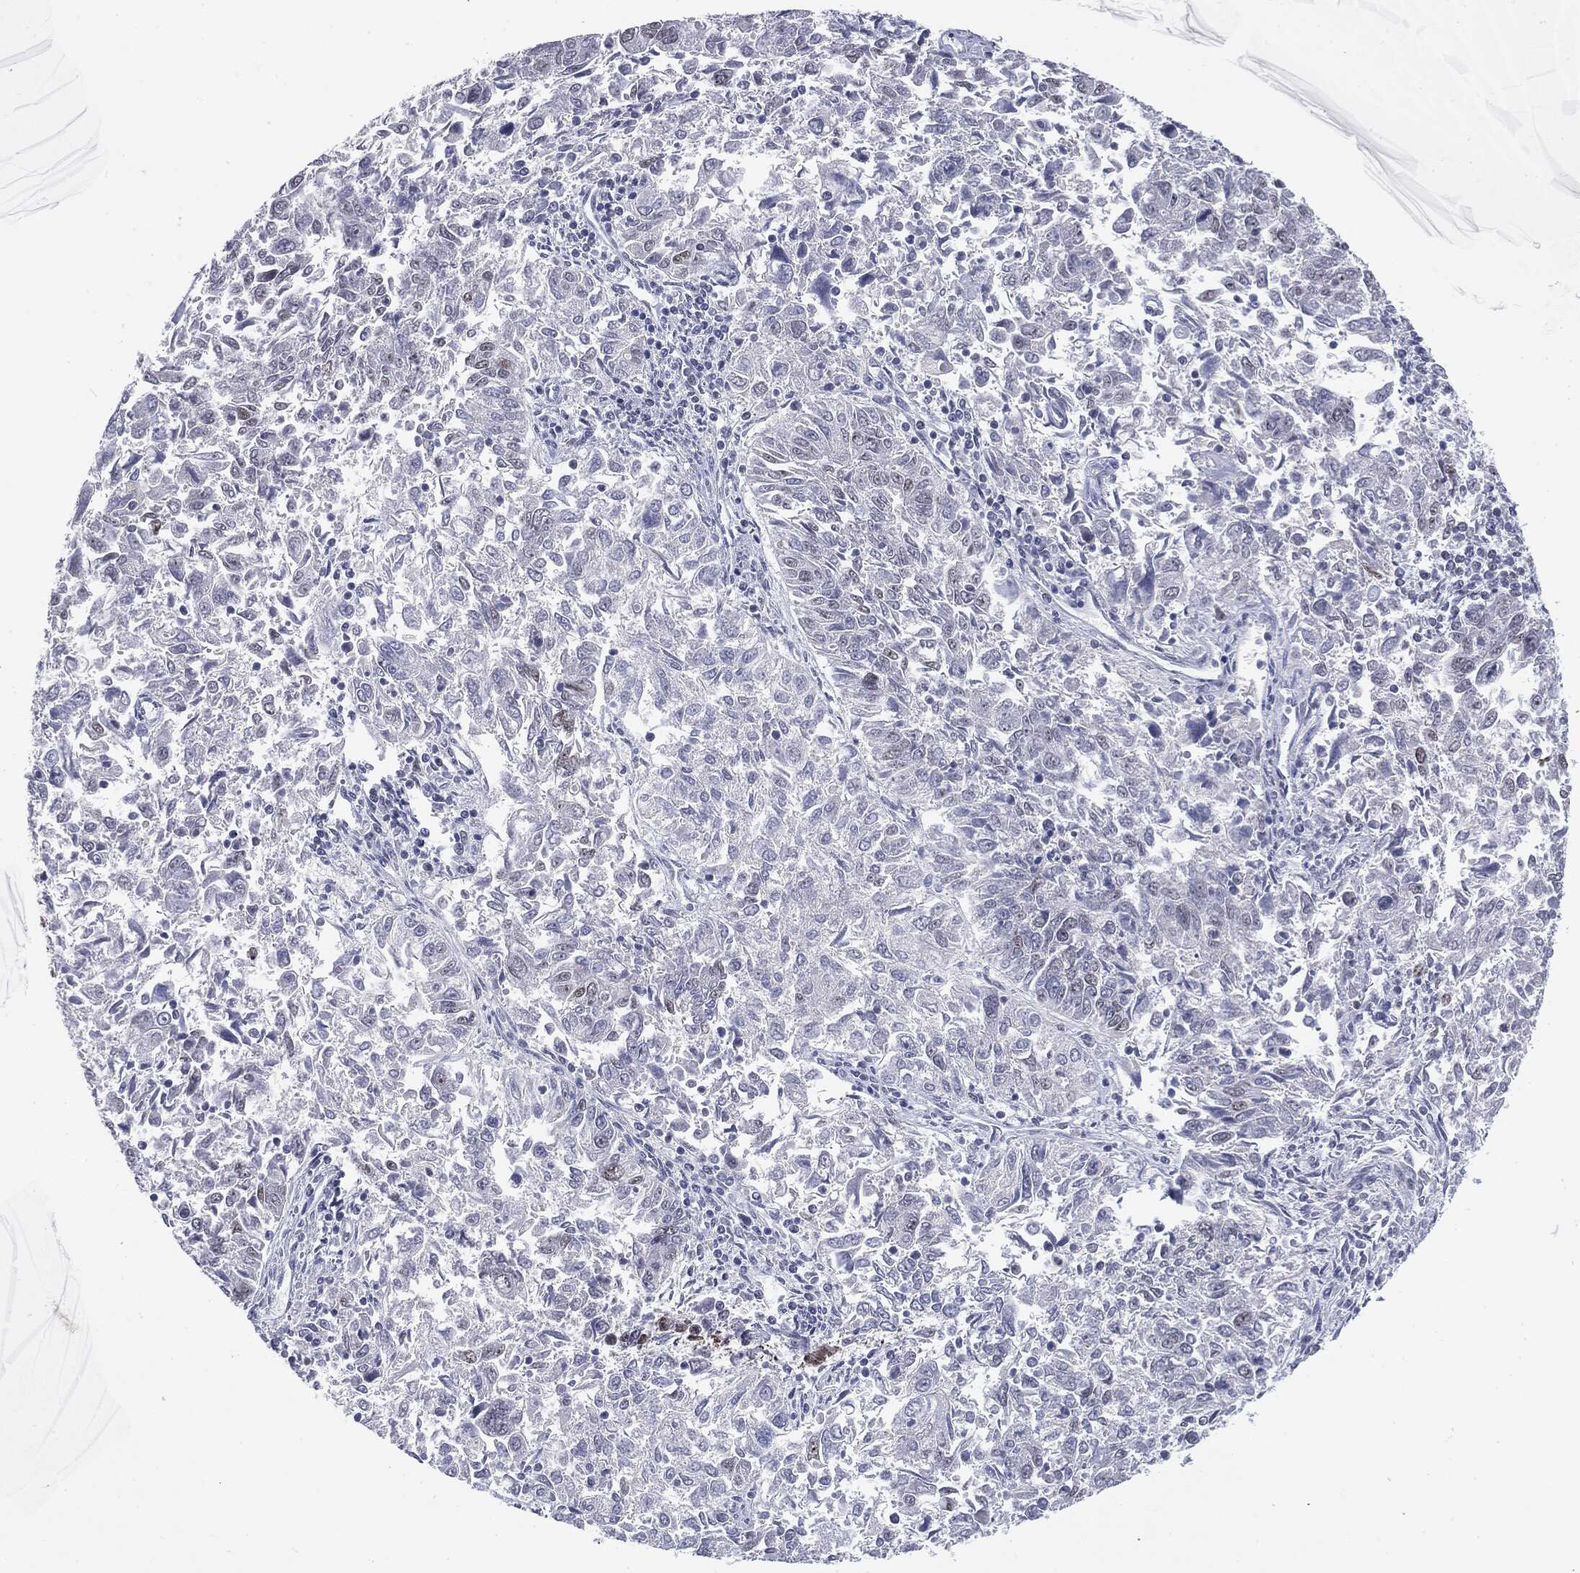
{"staining": {"intensity": "negative", "quantity": "none", "location": "none"}, "tissue": "endometrial cancer", "cell_type": "Tumor cells", "image_type": "cancer", "snomed": [{"axis": "morphology", "description": "Adenocarcinoma, NOS"}, {"axis": "topography", "description": "Endometrium"}], "caption": "Immunohistochemical staining of endometrial cancer reveals no significant staining in tumor cells. (DAB immunohistochemistry, high magnification).", "gene": "MDC1", "patient": {"sex": "female", "age": 42}}